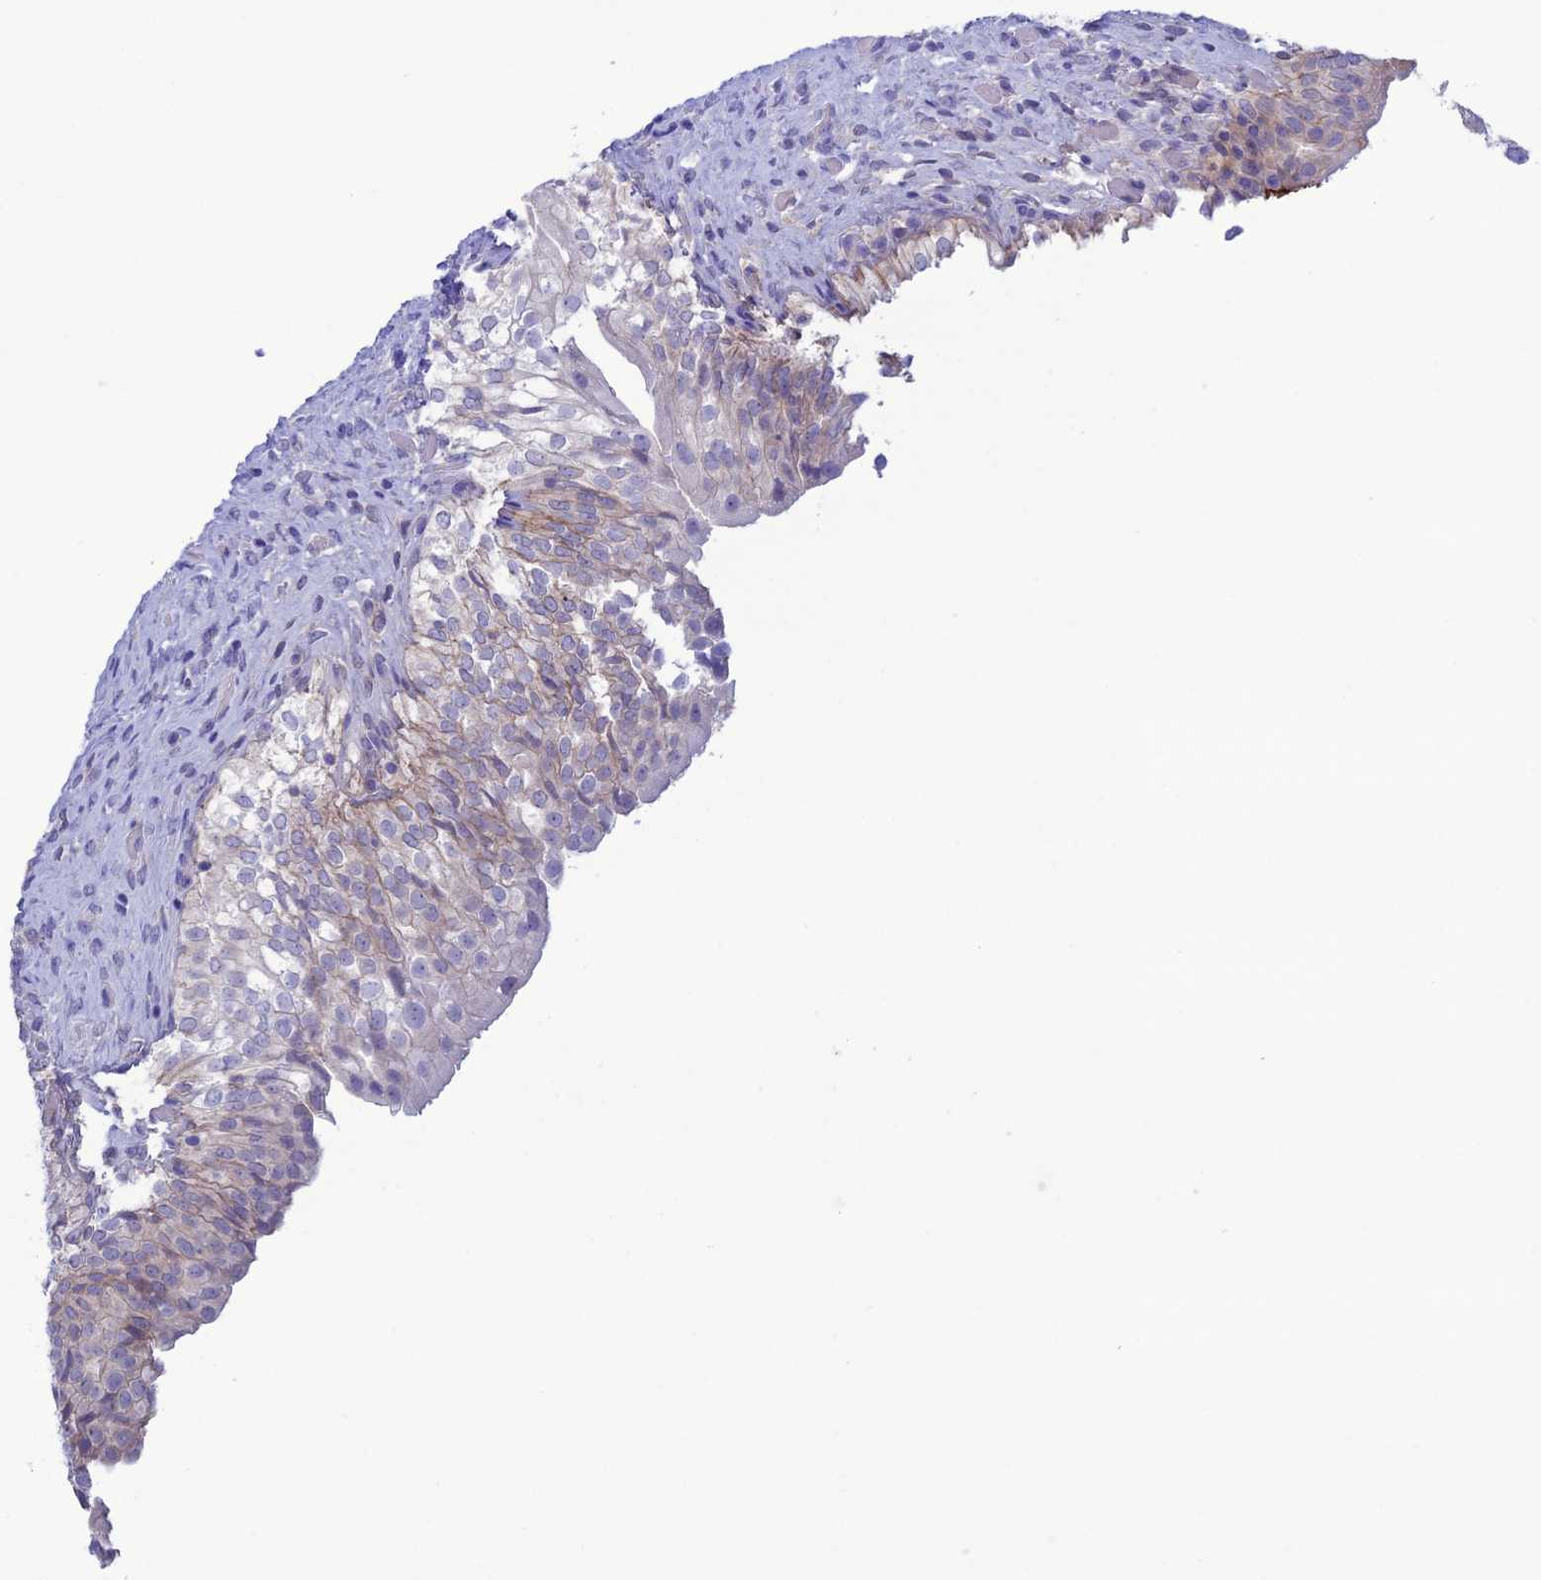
{"staining": {"intensity": "negative", "quantity": "none", "location": "none"}, "tissue": "urinary bladder", "cell_type": "Urothelial cells", "image_type": "normal", "snomed": [{"axis": "morphology", "description": "Normal tissue, NOS"}, {"axis": "topography", "description": "Urinary bladder"}], "caption": "This micrograph is of normal urinary bladder stained with IHC to label a protein in brown with the nuclei are counter-stained blue. There is no expression in urothelial cells.", "gene": "CDC42EP5", "patient": {"sex": "male", "age": 55}}